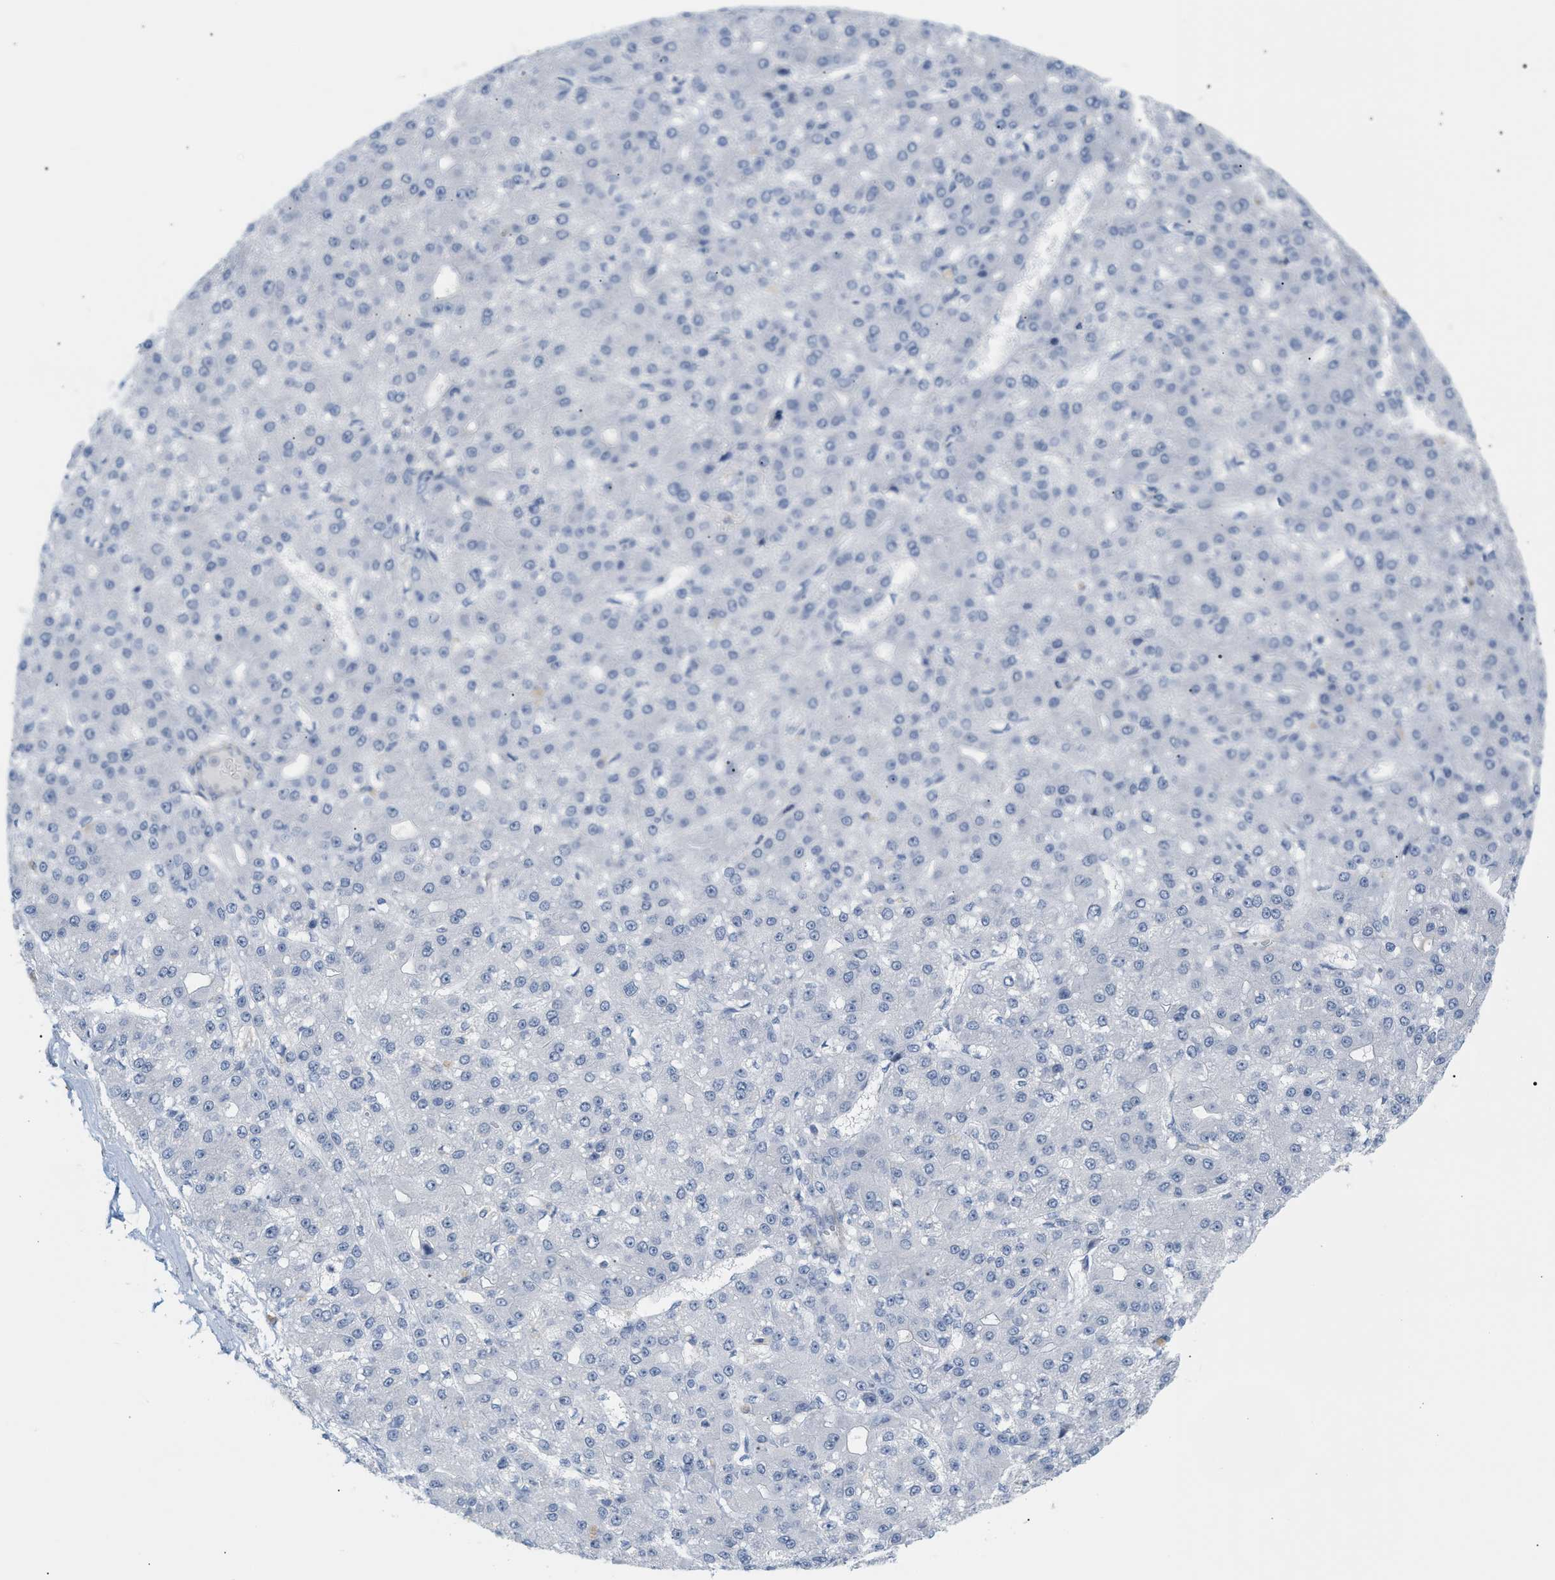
{"staining": {"intensity": "negative", "quantity": "none", "location": "none"}, "tissue": "liver cancer", "cell_type": "Tumor cells", "image_type": "cancer", "snomed": [{"axis": "morphology", "description": "Carcinoma, Hepatocellular, NOS"}, {"axis": "topography", "description": "Liver"}], "caption": "A histopathology image of hepatocellular carcinoma (liver) stained for a protein displays no brown staining in tumor cells. (Stains: DAB (3,3'-diaminobenzidine) IHC with hematoxylin counter stain, Microscopy: brightfield microscopy at high magnification).", "gene": "LRCH1", "patient": {"sex": "male", "age": 67}}